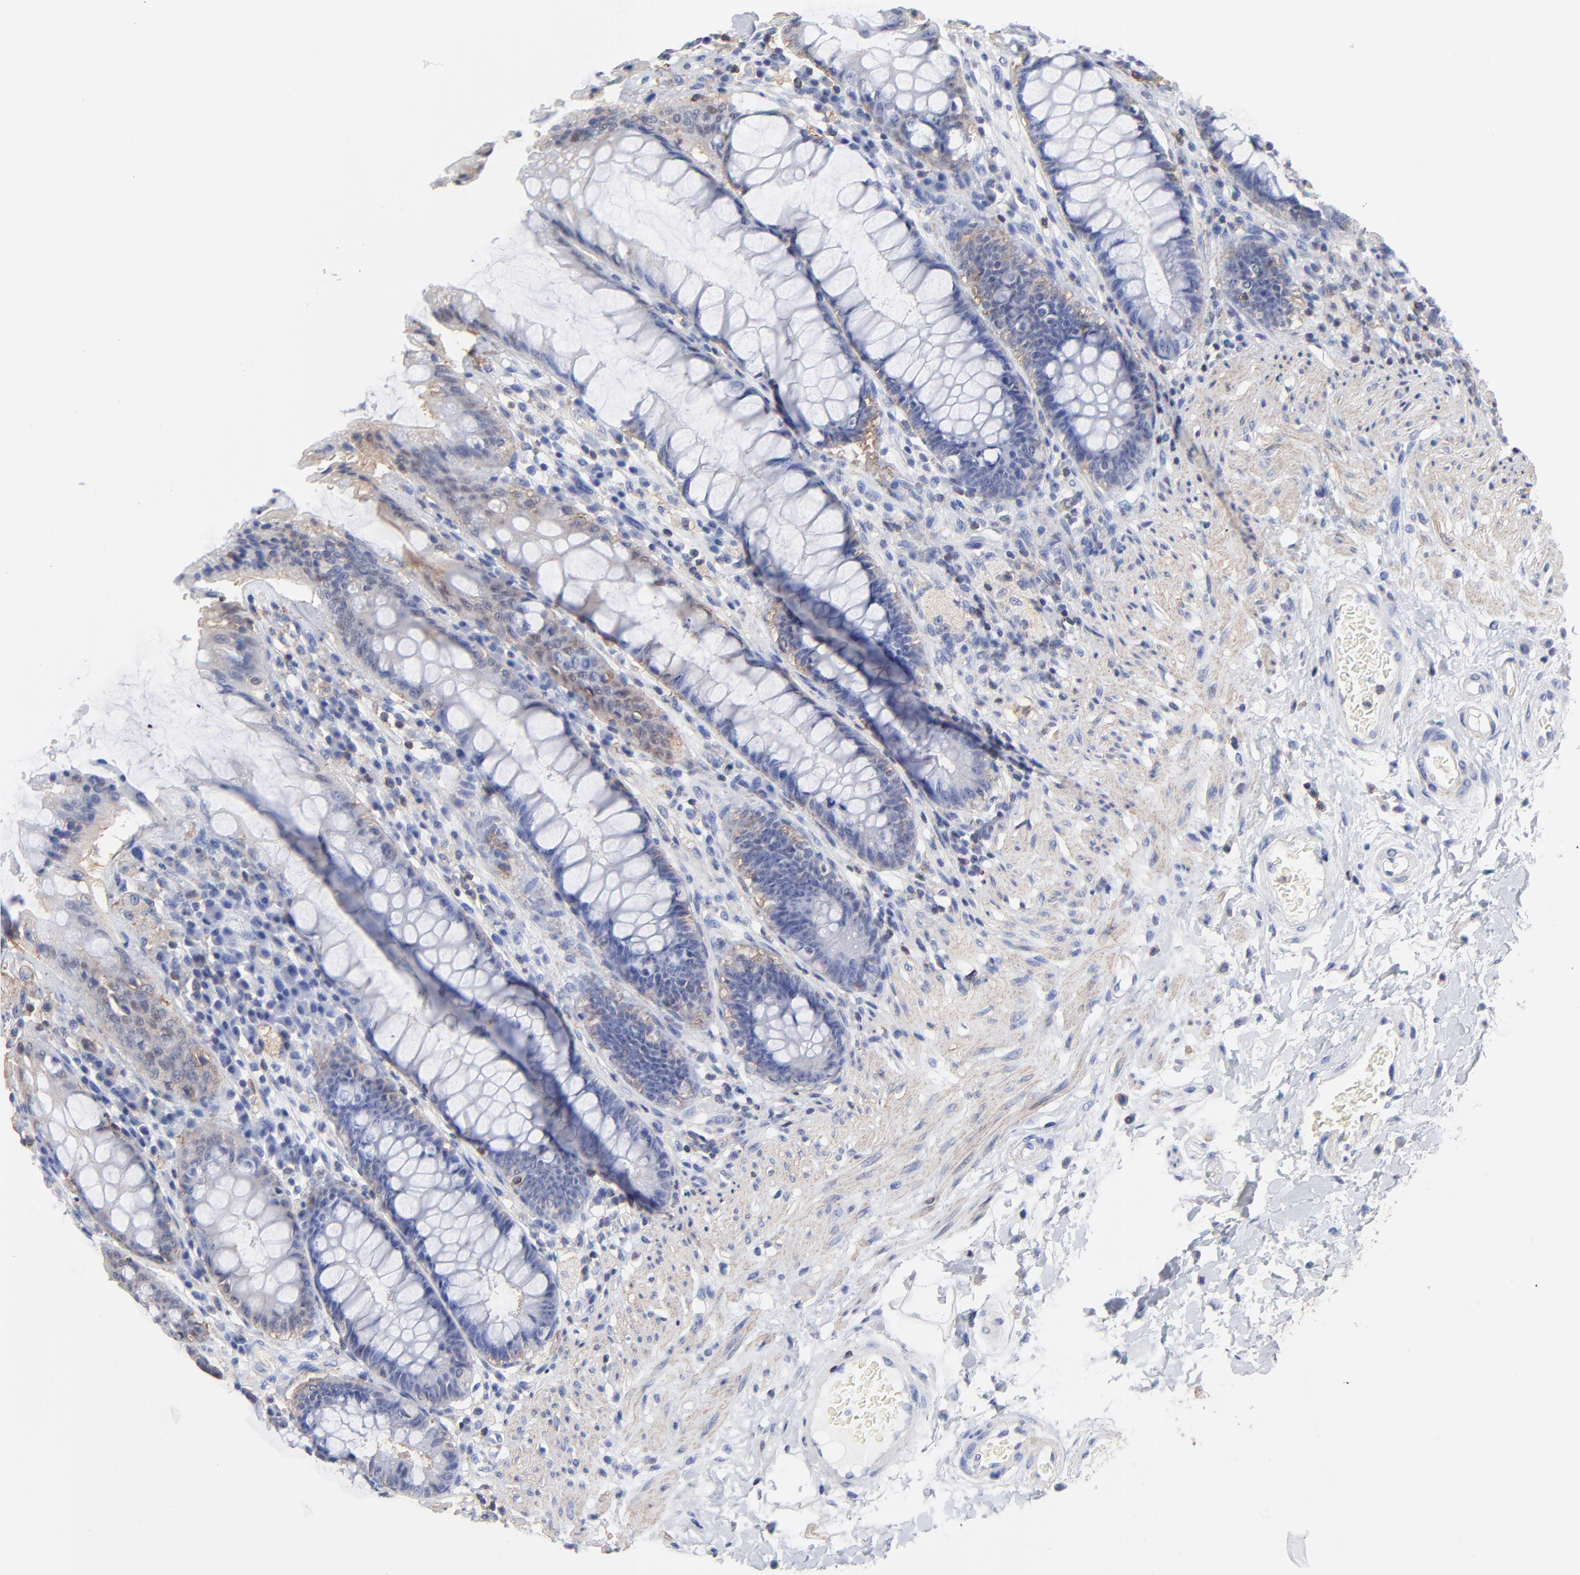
{"staining": {"intensity": "negative", "quantity": "none", "location": "none"}, "tissue": "rectum", "cell_type": "Glandular cells", "image_type": "normal", "snomed": [{"axis": "morphology", "description": "Normal tissue, NOS"}, {"axis": "topography", "description": "Rectum"}], "caption": "Immunohistochemical staining of unremarkable rectum demonstrates no significant staining in glandular cells. The staining is performed using DAB brown chromogen with nuclei counter-stained in using hematoxylin.", "gene": "ASL", "patient": {"sex": "female", "age": 46}}